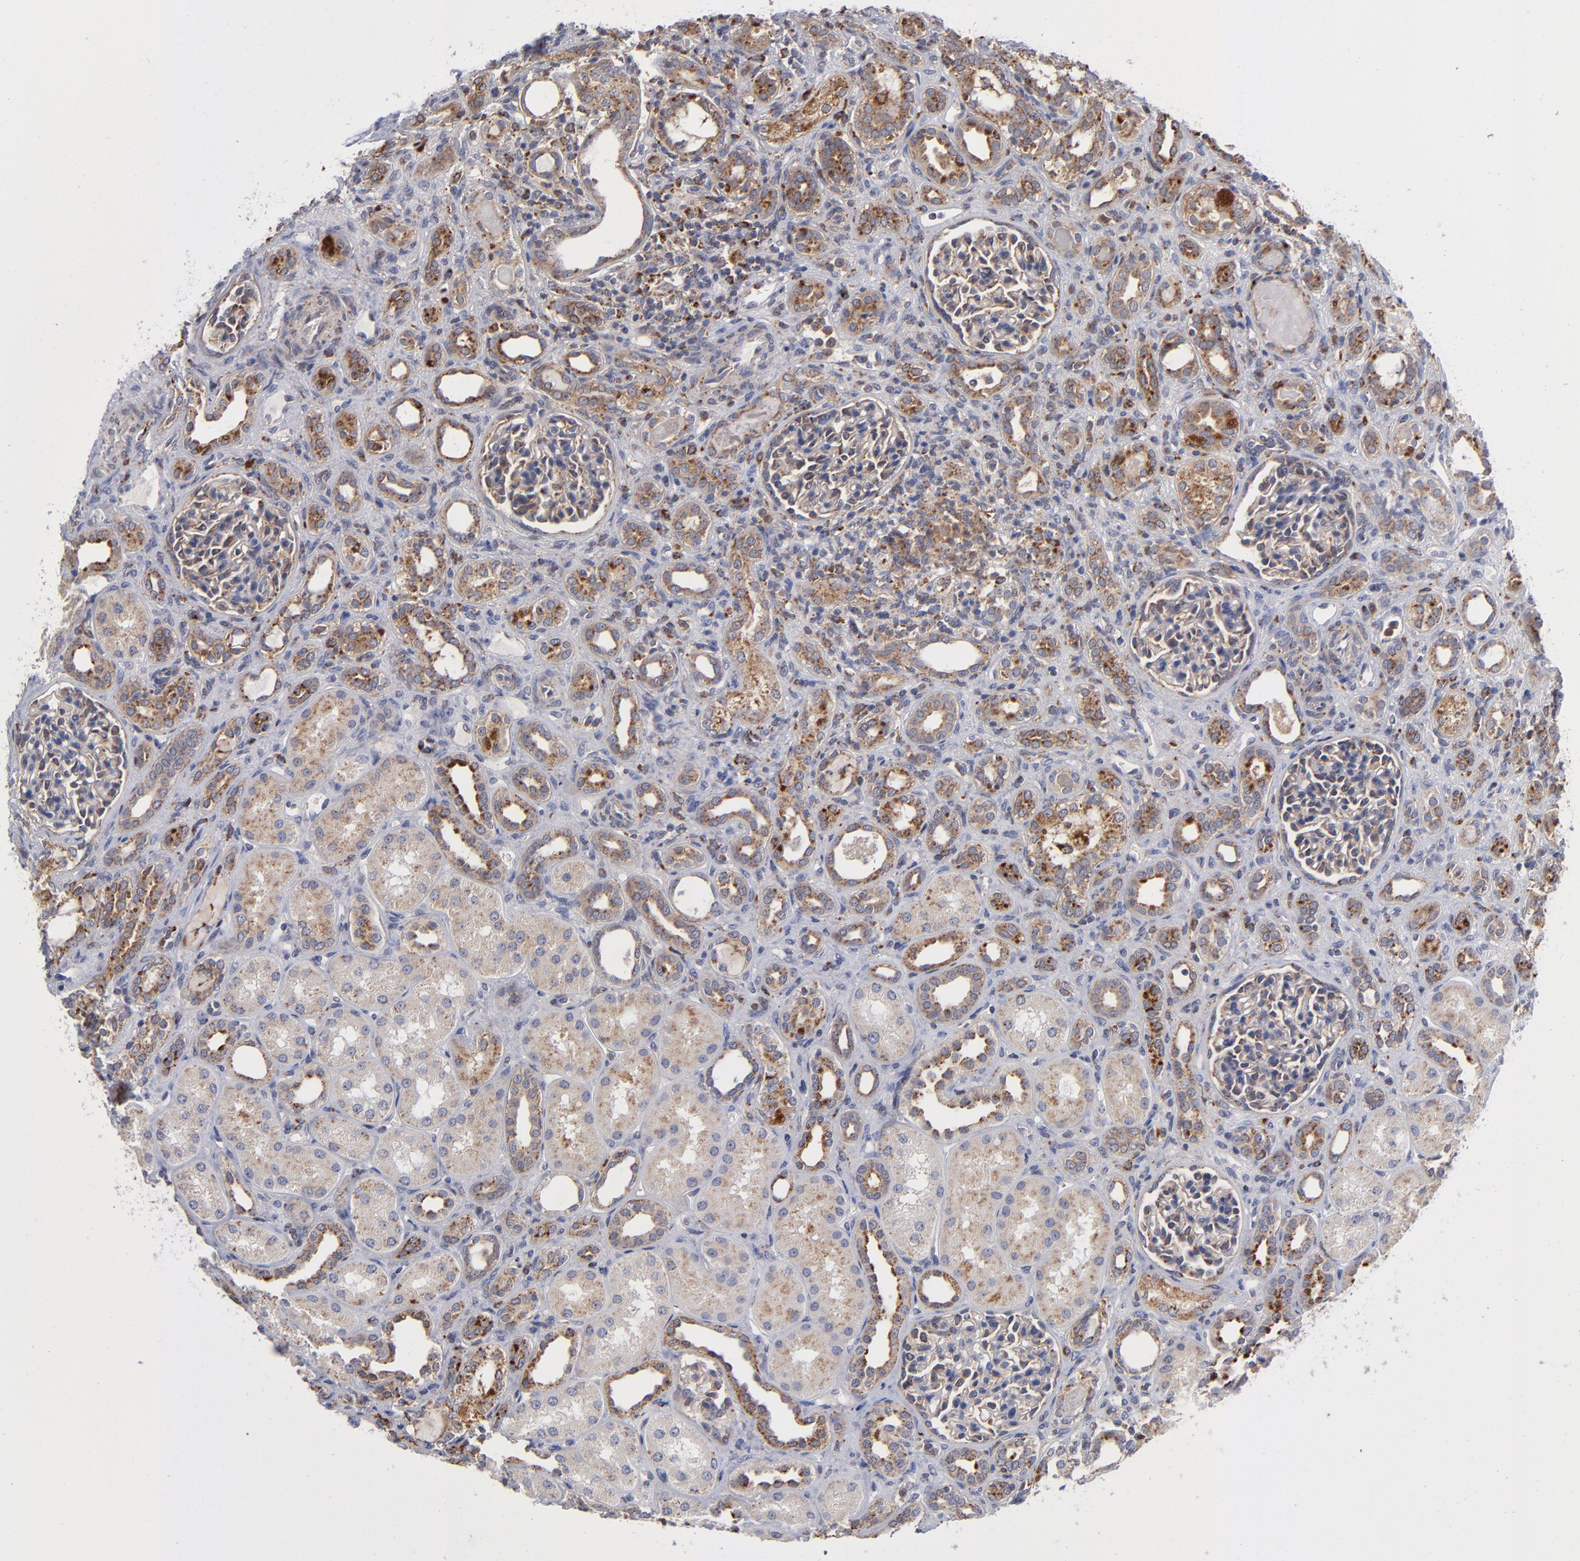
{"staining": {"intensity": "weak", "quantity": ">75%", "location": "cytoplasmic/membranous"}, "tissue": "kidney", "cell_type": "Cells in glomeruli", "image_type": "normal", "snomed": [{"axis": "morphology", "description": "Normal tissue, NOS"}, {"axis": "topography", "description": "Kidney"}], "caption": "Cells in glomeruli reveal low levels of weak cytoplasmic/membranous positivity in about >75% of cells in benign kidney.", "gene": "RRAGA", "patient": {"sex": "male", "age": 7}}